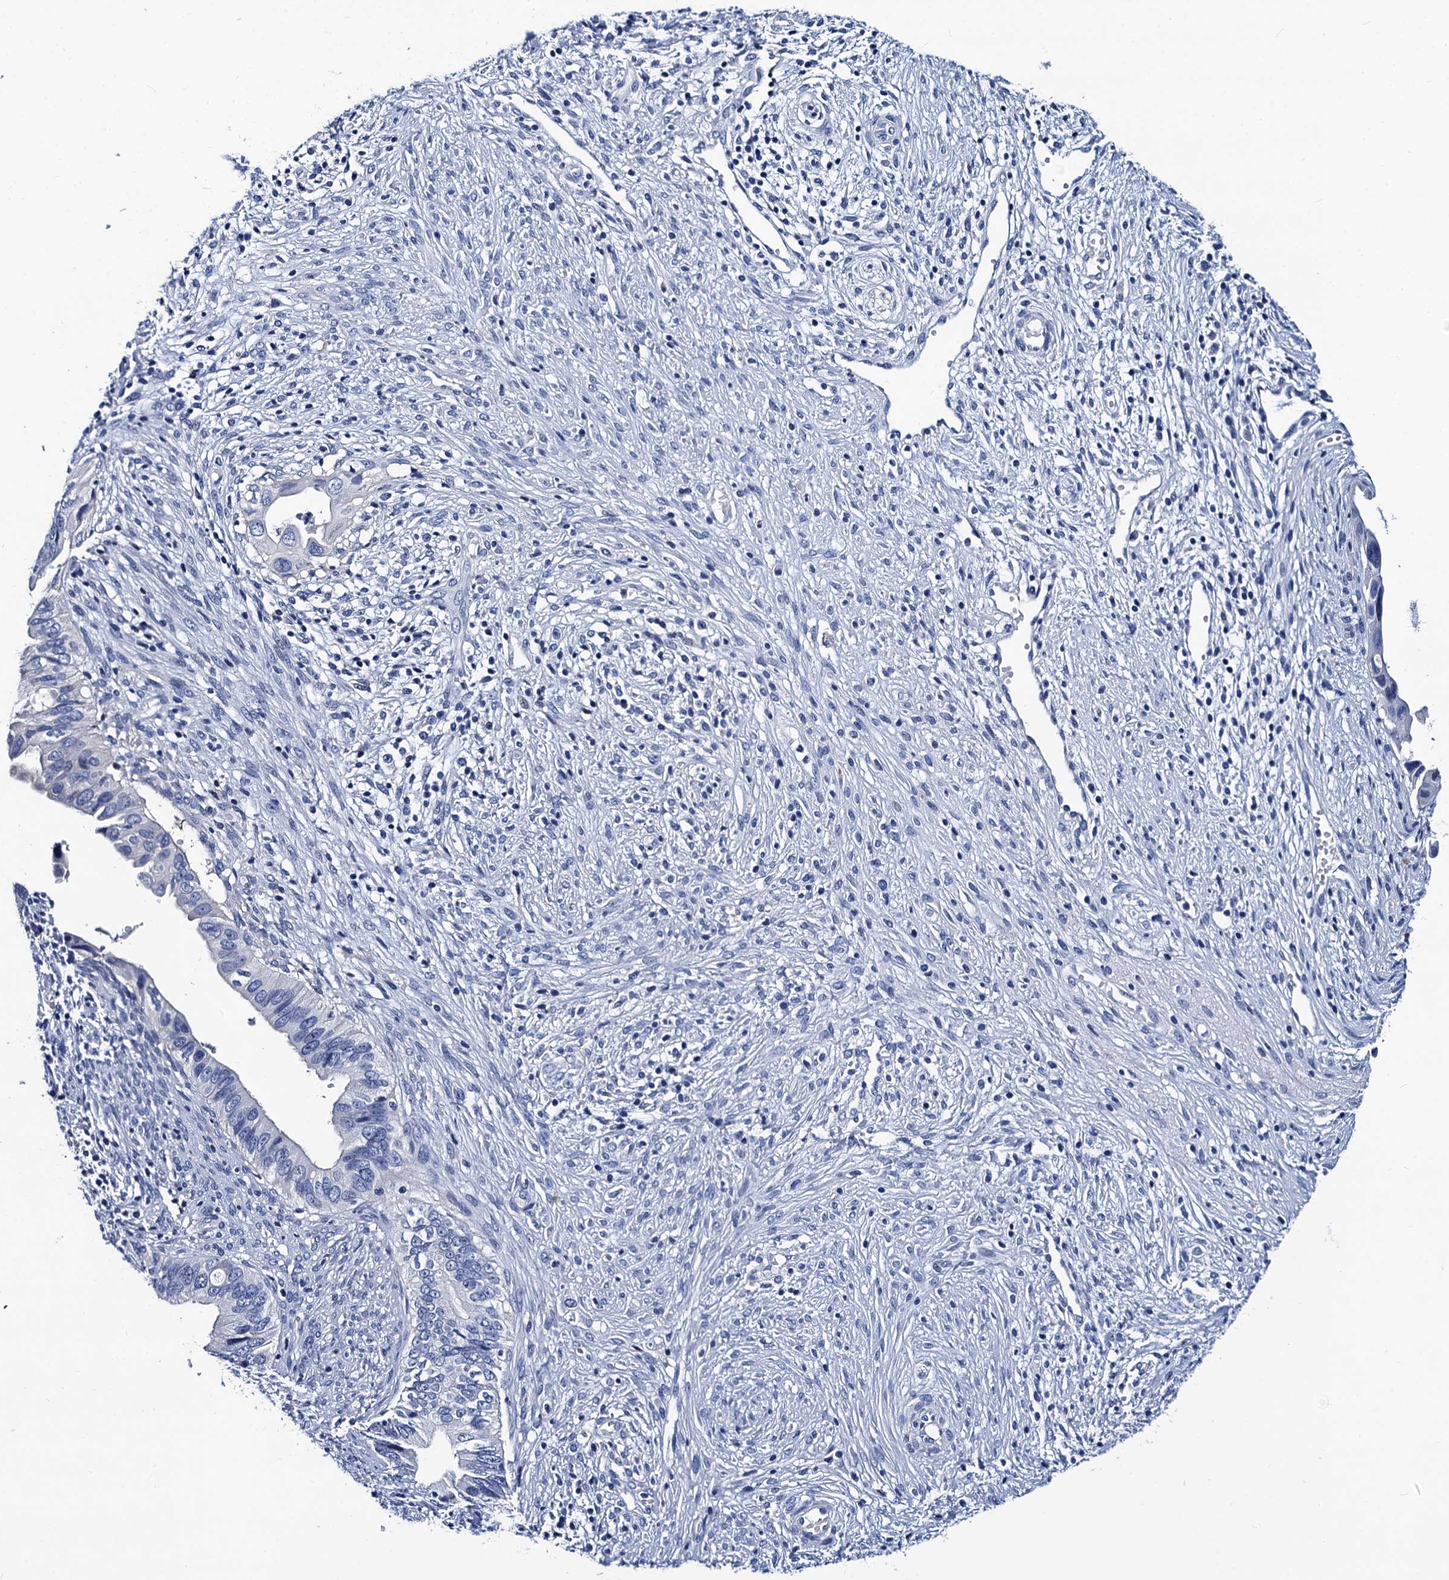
{"staining": {"intensity": "negative", "quantity": "none", "location": "none"}, "tissue": "cervical cancer", "cell_type": "Tumor cells", "image_type": "cancer", "snomed": [{"axis": "morphology", "description": "Adenocarcinoma, NOS"}, {"axis": "topography", "description": "Cervix"}], "caption": "Cervical adenocarcinoma stained for a protein using immunohistochemistry (IHC) reveals no expression tumor cells.", "gene": "LRRC30", "patient": {"sex": "female", "age": 42}}